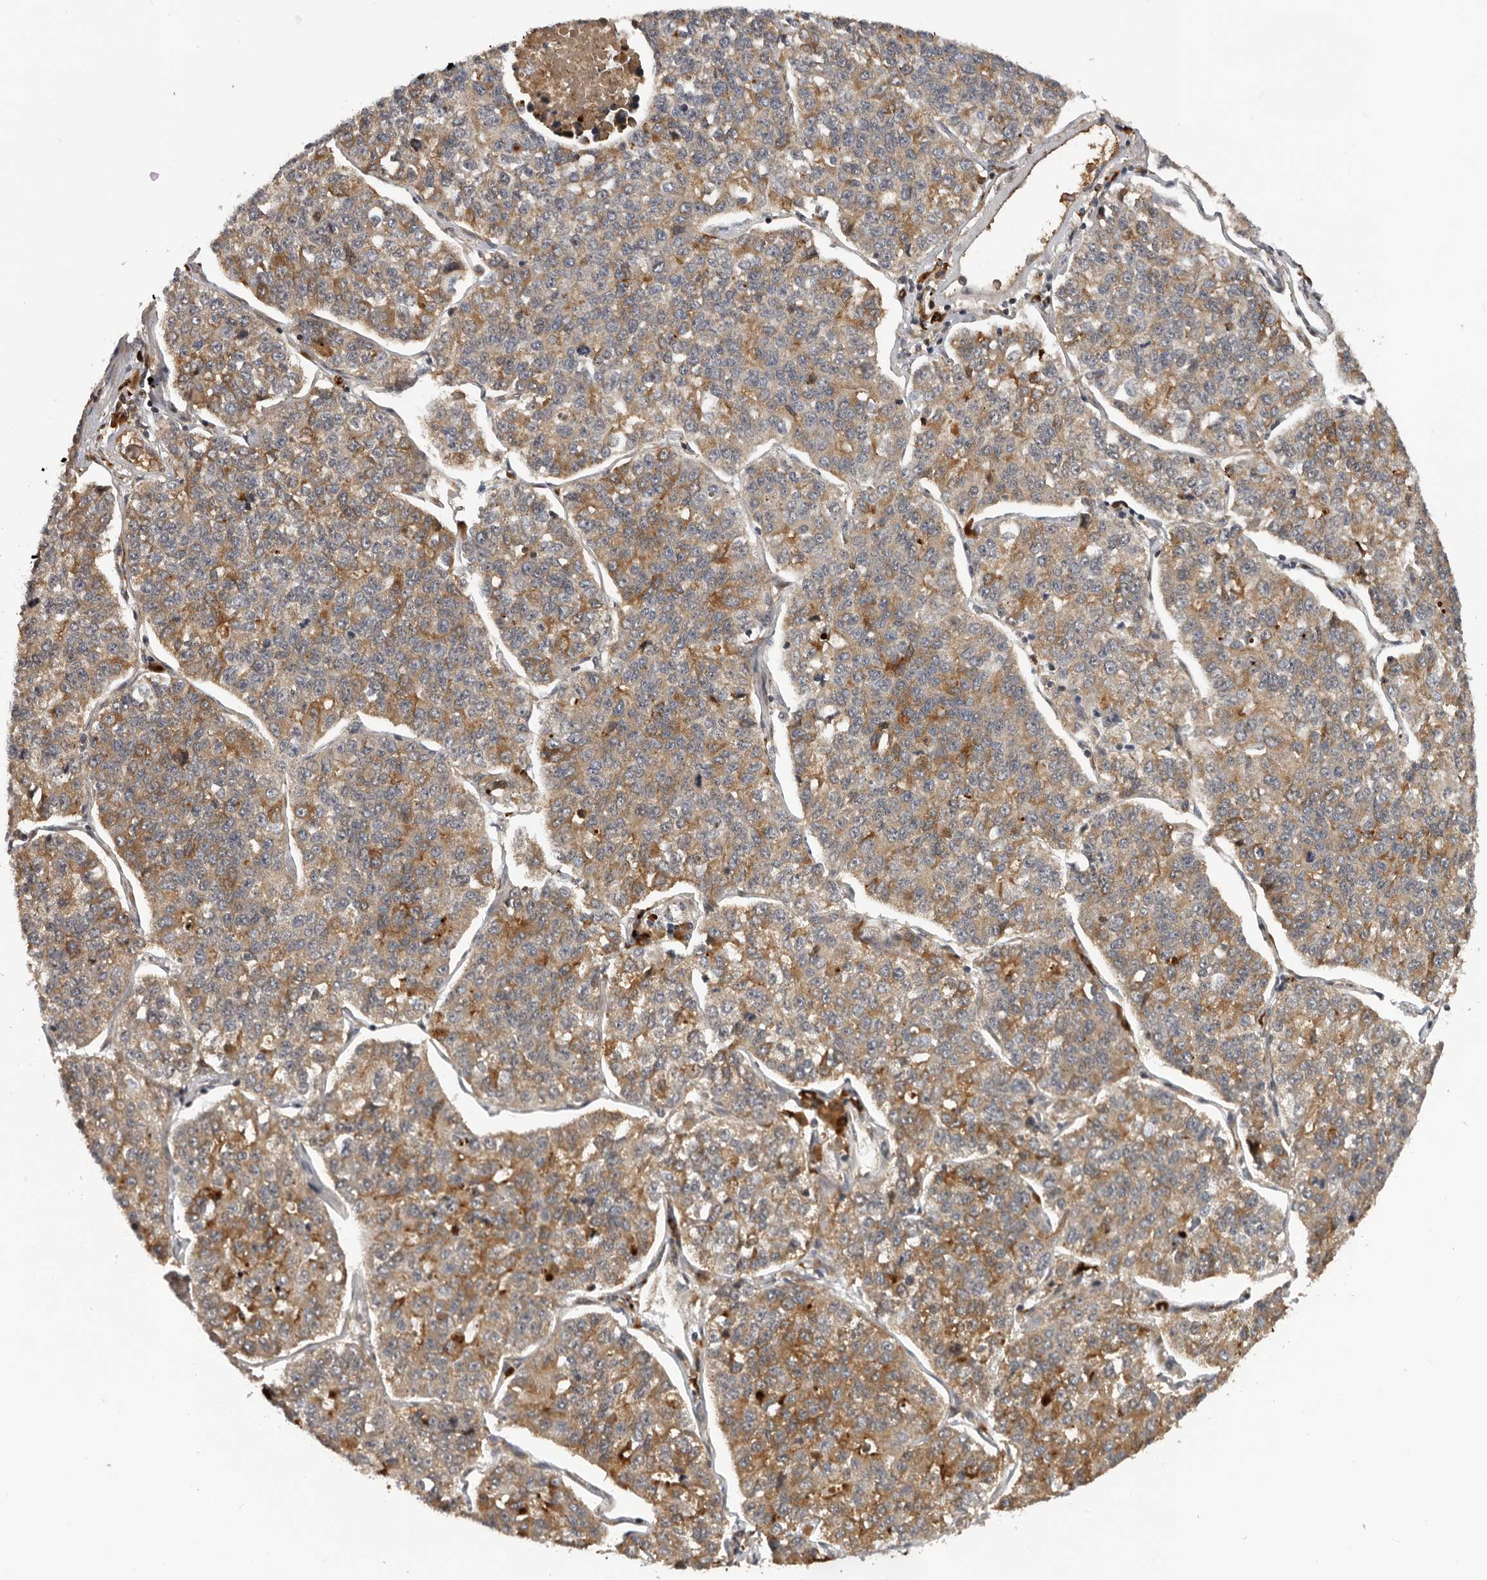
{"staining": {"intensity": "moderate", "quantity": "25%-75%", "location": "cytoplasmic/membranous"}, "tissue": "lung cancer", "cell_type": "Tumor cells", "image_type": "cancer", "snomed": [{"axis": "morphology", "description": "Adenocarcinoma, NOS"}, {"axis": "topography", "description": "Lung"}], "caption": "A micrograph showing moderate cytoplasmic/membranous positivity in about 25%-75% of tumor cells in lung cancer (adenocarcinoma), as visualized by brown immunohistochemical staining.", "gene": "RNF157", "patient": {"sex": "male", "age": 49}}